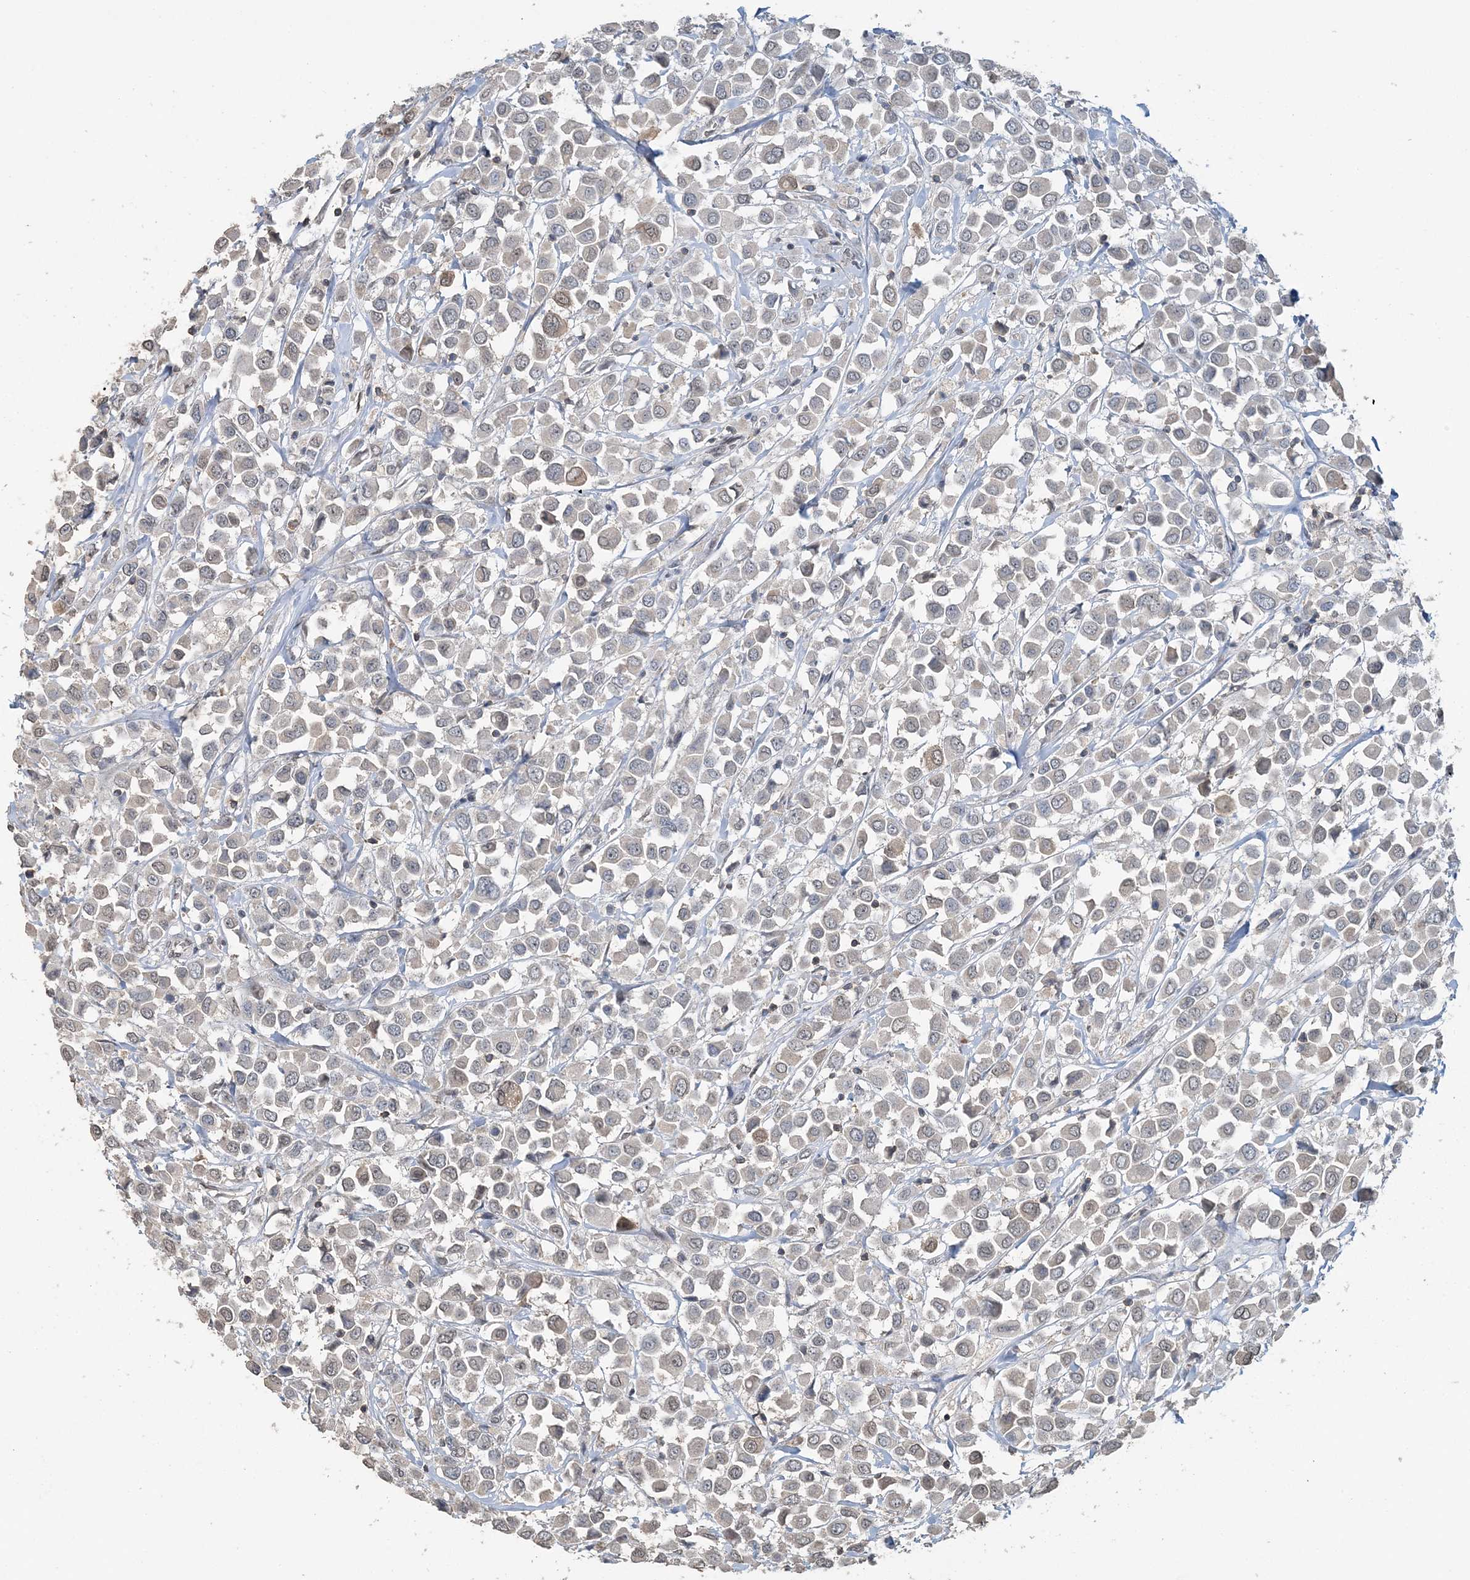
{"staining": {"intensity": "negative", "quantity": "none", "location": "none"}, "tissue": "breast cancer", "cell_type": "Tumor cells", "image_type": "cancer", "snomed": [{"axis": "morphology", "description": "Duct carcinoma"}, {"axis": "topography", "description": "Breast"}], "caption": "Protein analysis of invasive ductal carcinoma (breast) reveals no significant positivity in tumor cells.", "gene": "FAM110A", "patient": {"sex": "female", "age": 61}}